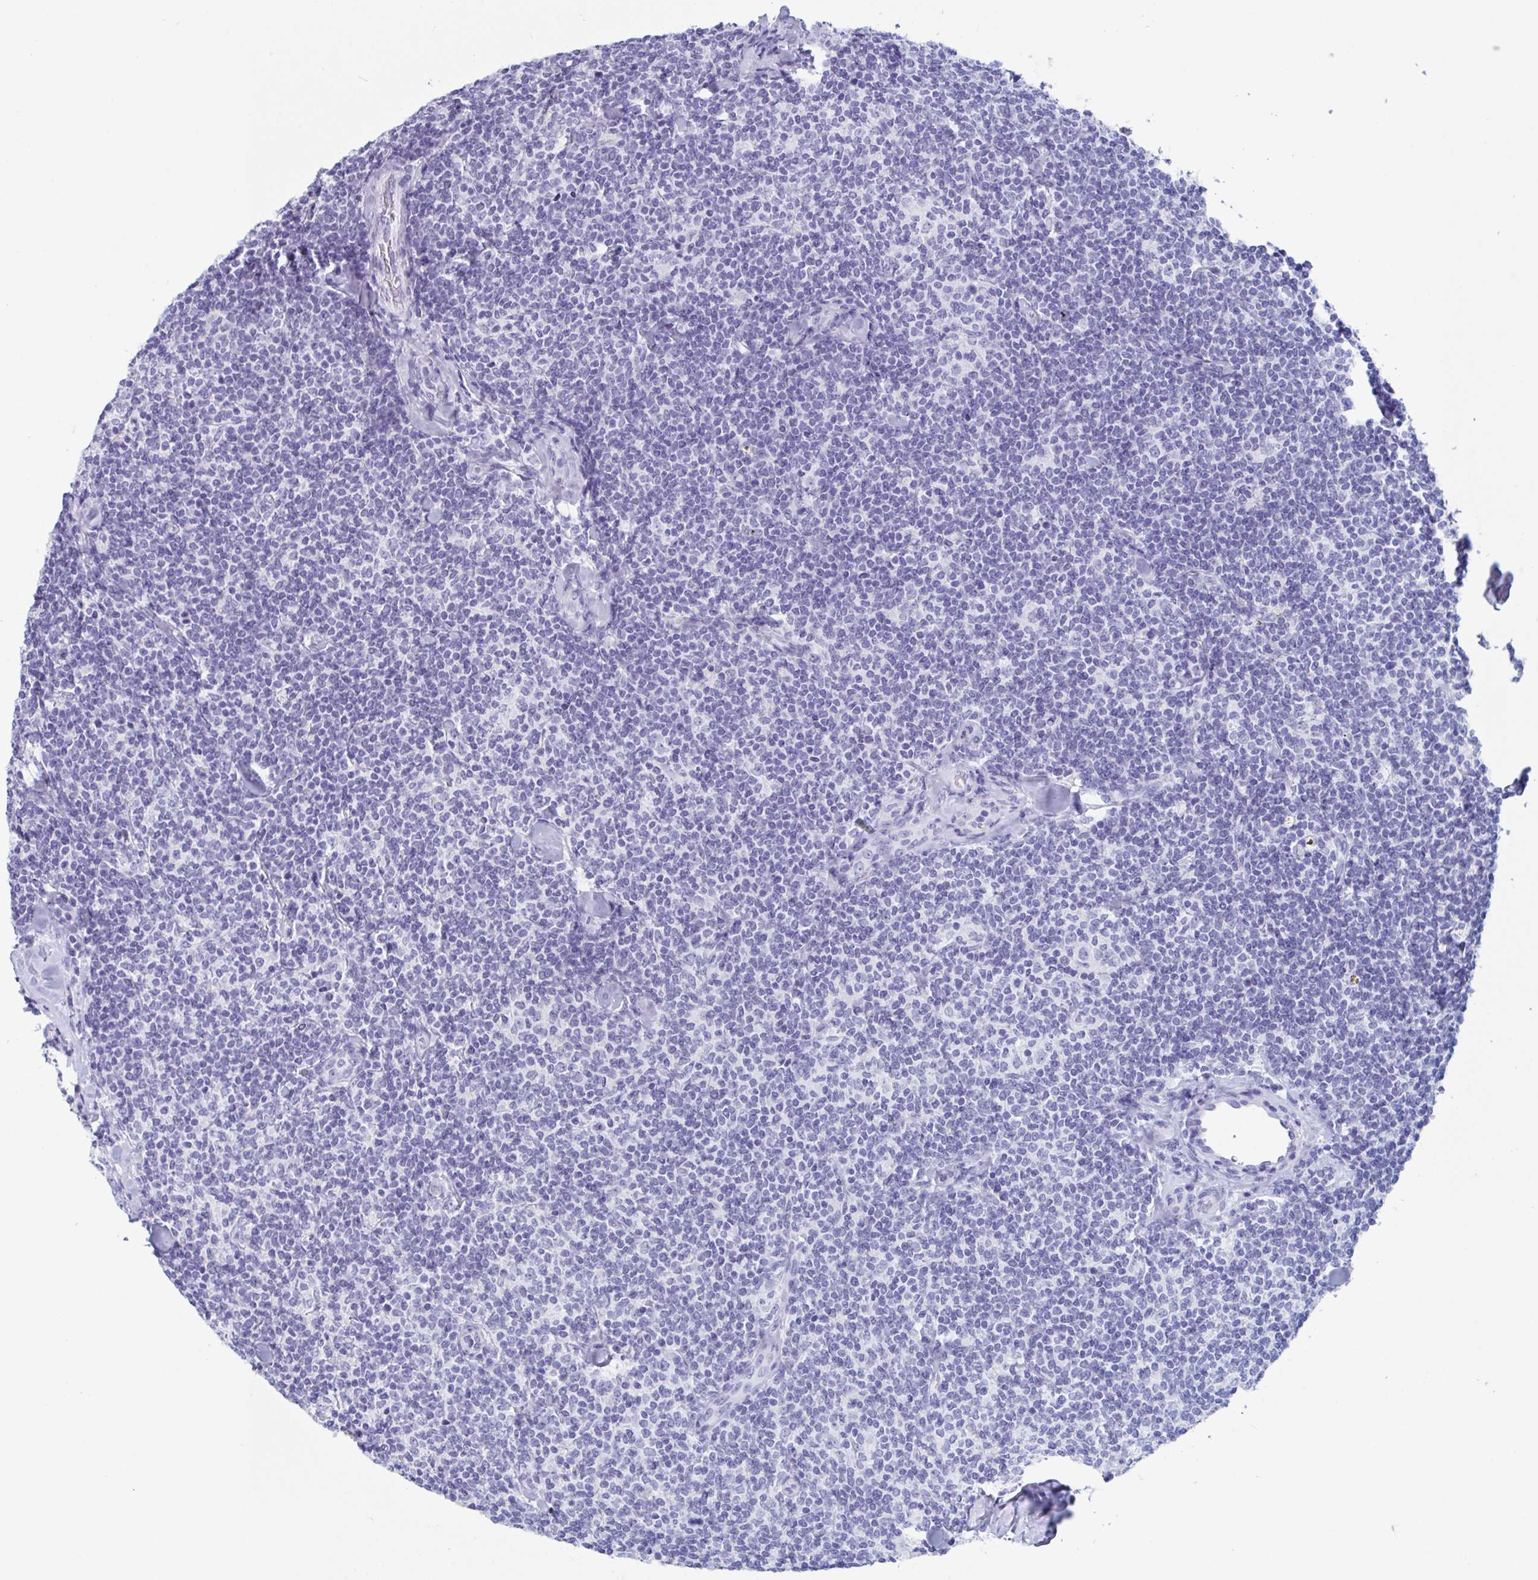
{"staining": {"intensity": "negative", "quantity": "none", "location": "none"}, "tissue": "lymphoma", "cell_type": "Tumor cells", "image_type": "cancer", "snomed": [{"axis": "morphology", "description": "Malignant lymphoma, non-Hodgkin's type, Low grade"}, {"axis": "topography", "description": "Lymph node"}], "caption": "Immunohistochemistry histopathology image of neoplastic tissue: human low-grade malignant lymphoma, non-Hodgkin's type stained with DAB (3,3'-diaminobenzidine) displays no significant protein positivity in tumor cells. The staining was performed using DAB (3,3'-diaminobenzidine) to visualize the protein expression in brown, while the nuclei were stained in blue with hematoxylin (Magnification: 20x).", "gene": "ZPBP", "patient": {"sex": "female", "age": 56}}